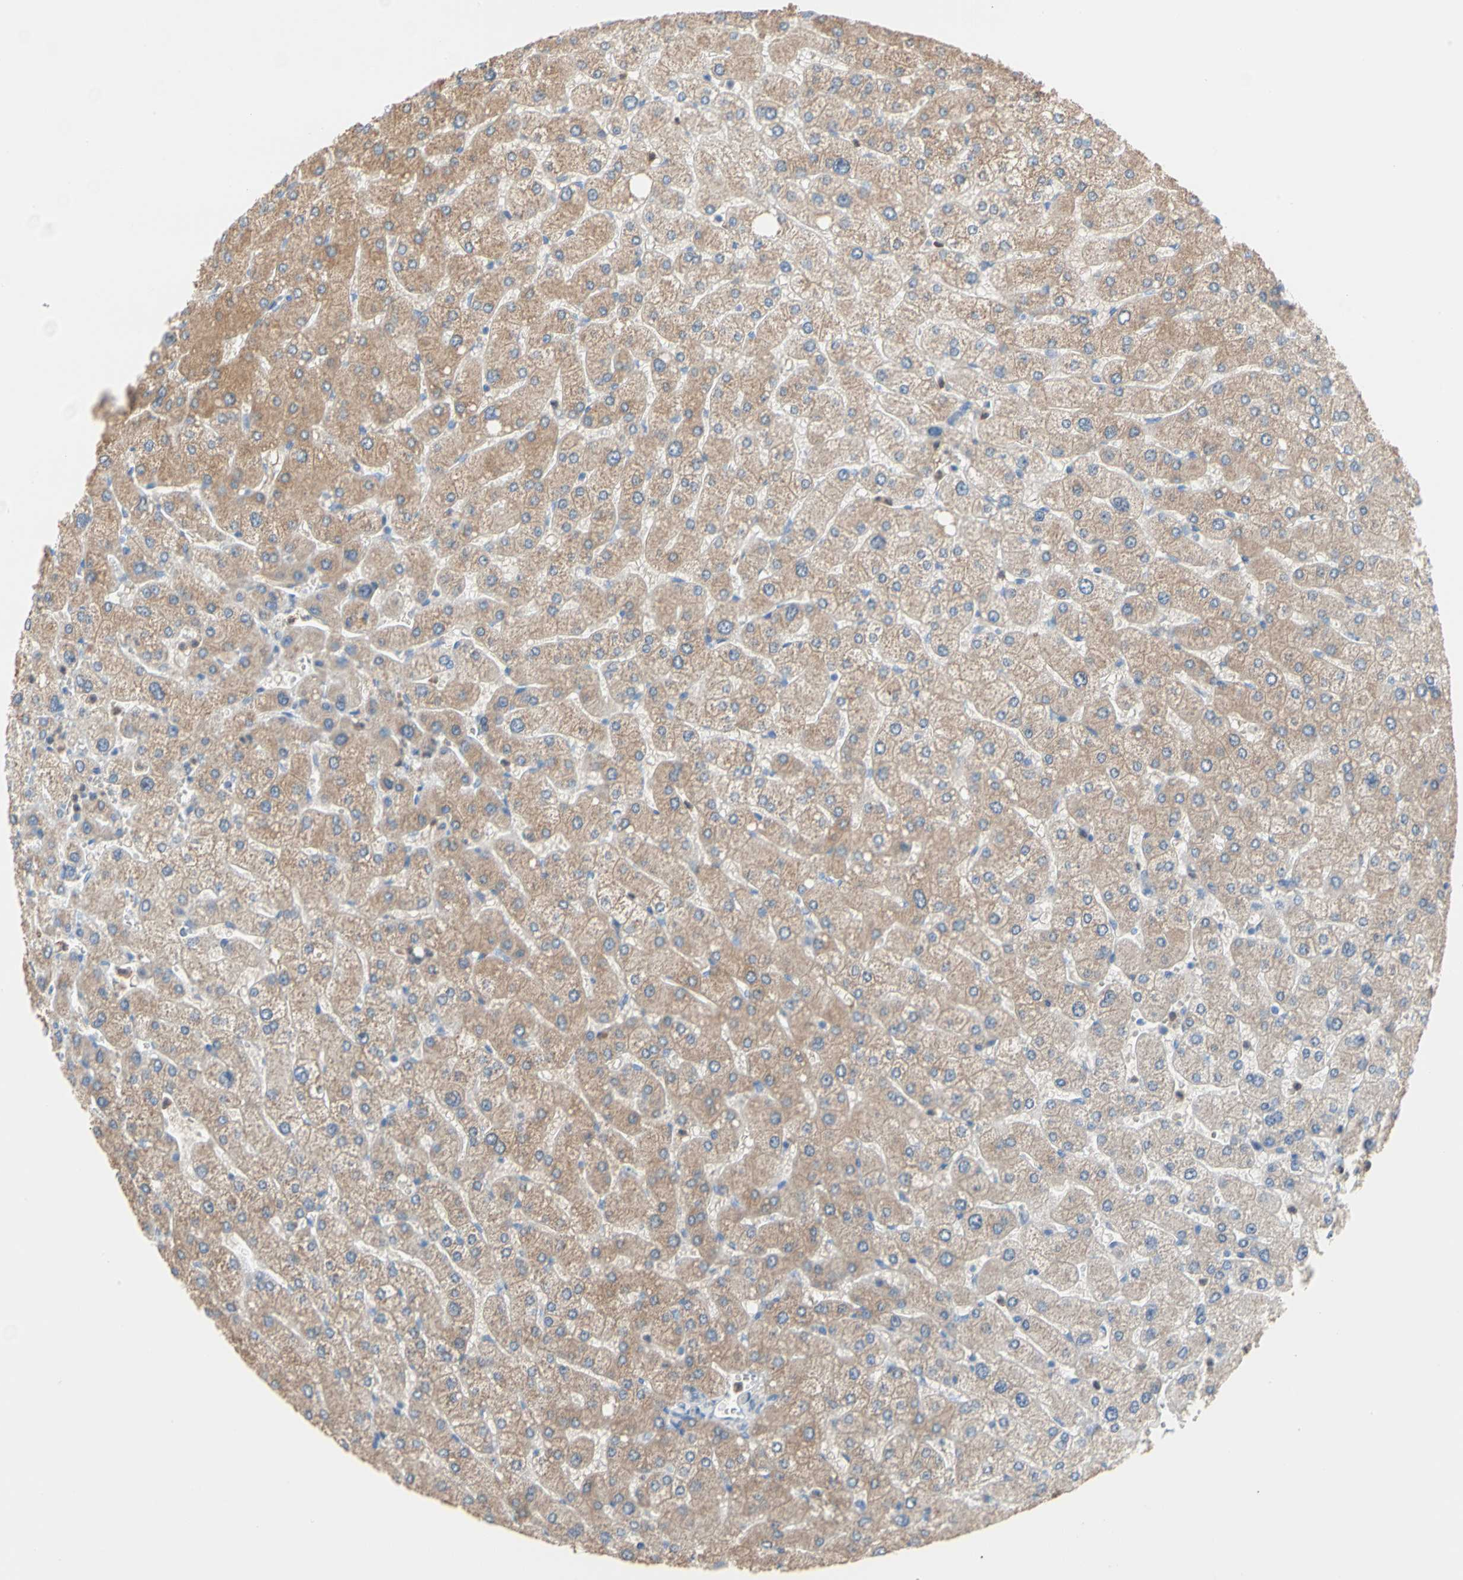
{"staining": {"intensity": "negative", "quantity": "none", "location": "none"}, "tissue": "liver", "cell_type": "Cholangiocytes", "image_type": "normal", "snomed": [{"axis": "morphology", "description": "Normal tissue, NOS"}, {"axis": "topography", "description": "Liver"}], "caption": "Protein analysis of unremarkable liver shows no significant staining in cholangiocytes.", "gene": "BBOX1", "patient": {"sex": "male", "age": 55}}